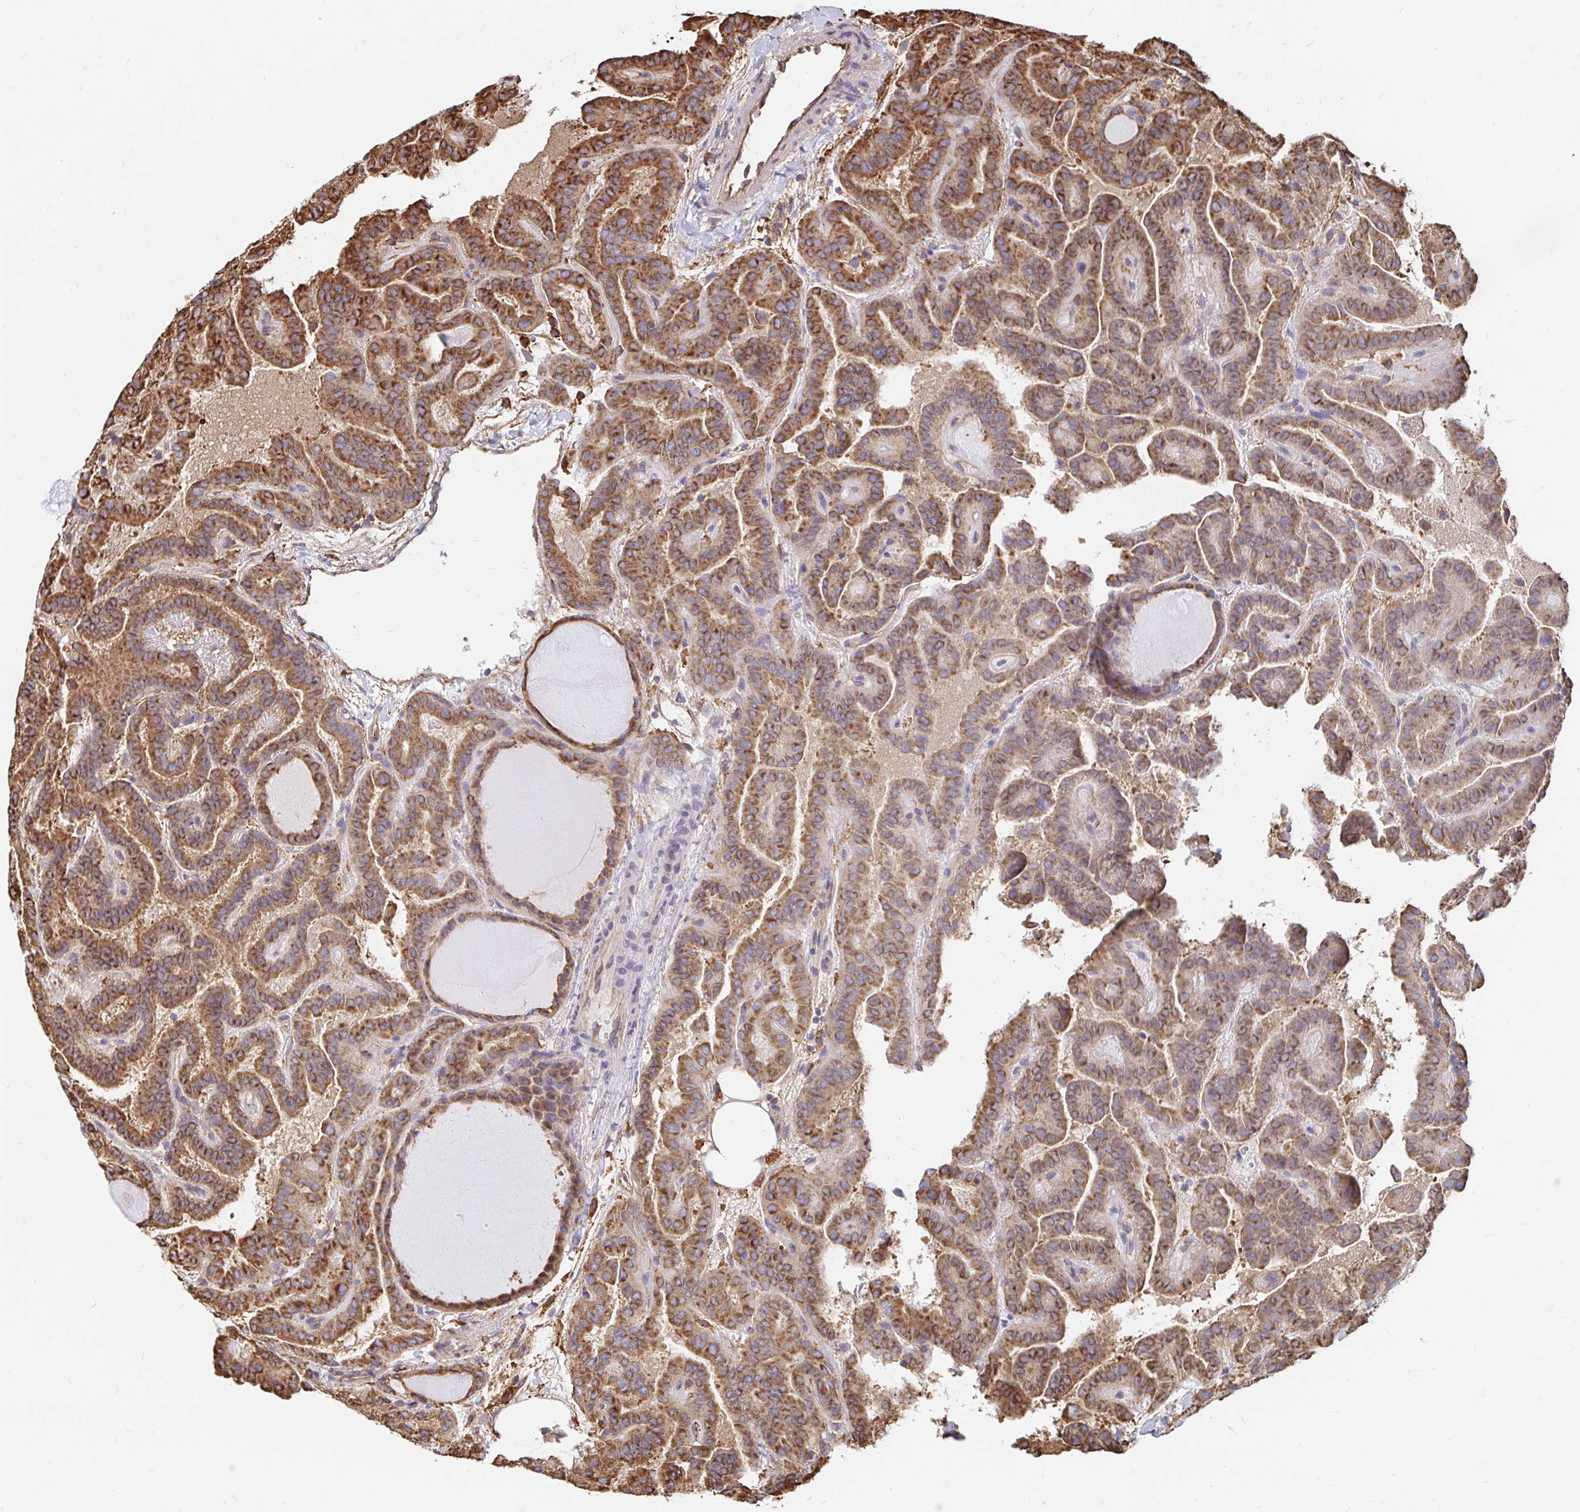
{"staining": {"intensity": "strong", "quantity": ">75%", "location": "cytoplasmic/membranous"}, "tissue": "thyroid cancer", "cell_type": "Tumor cells", "image_type": "cancer", "snomed": [{"axis": "morphology", "description": "Papillary adenocarcinoma, NOS"}, {"axis": "topography", "description": "Thyroid gland"}], "caption": "About >75% of tumor cells in thyroid cancer (papillary adenocarcinoma) exhibit strong cytoplasmic/membranous protein expression as visualized by brown immunohistochemical staining.", "gene": "CLTC", "patient": {"sex": "female", "age": 46}}